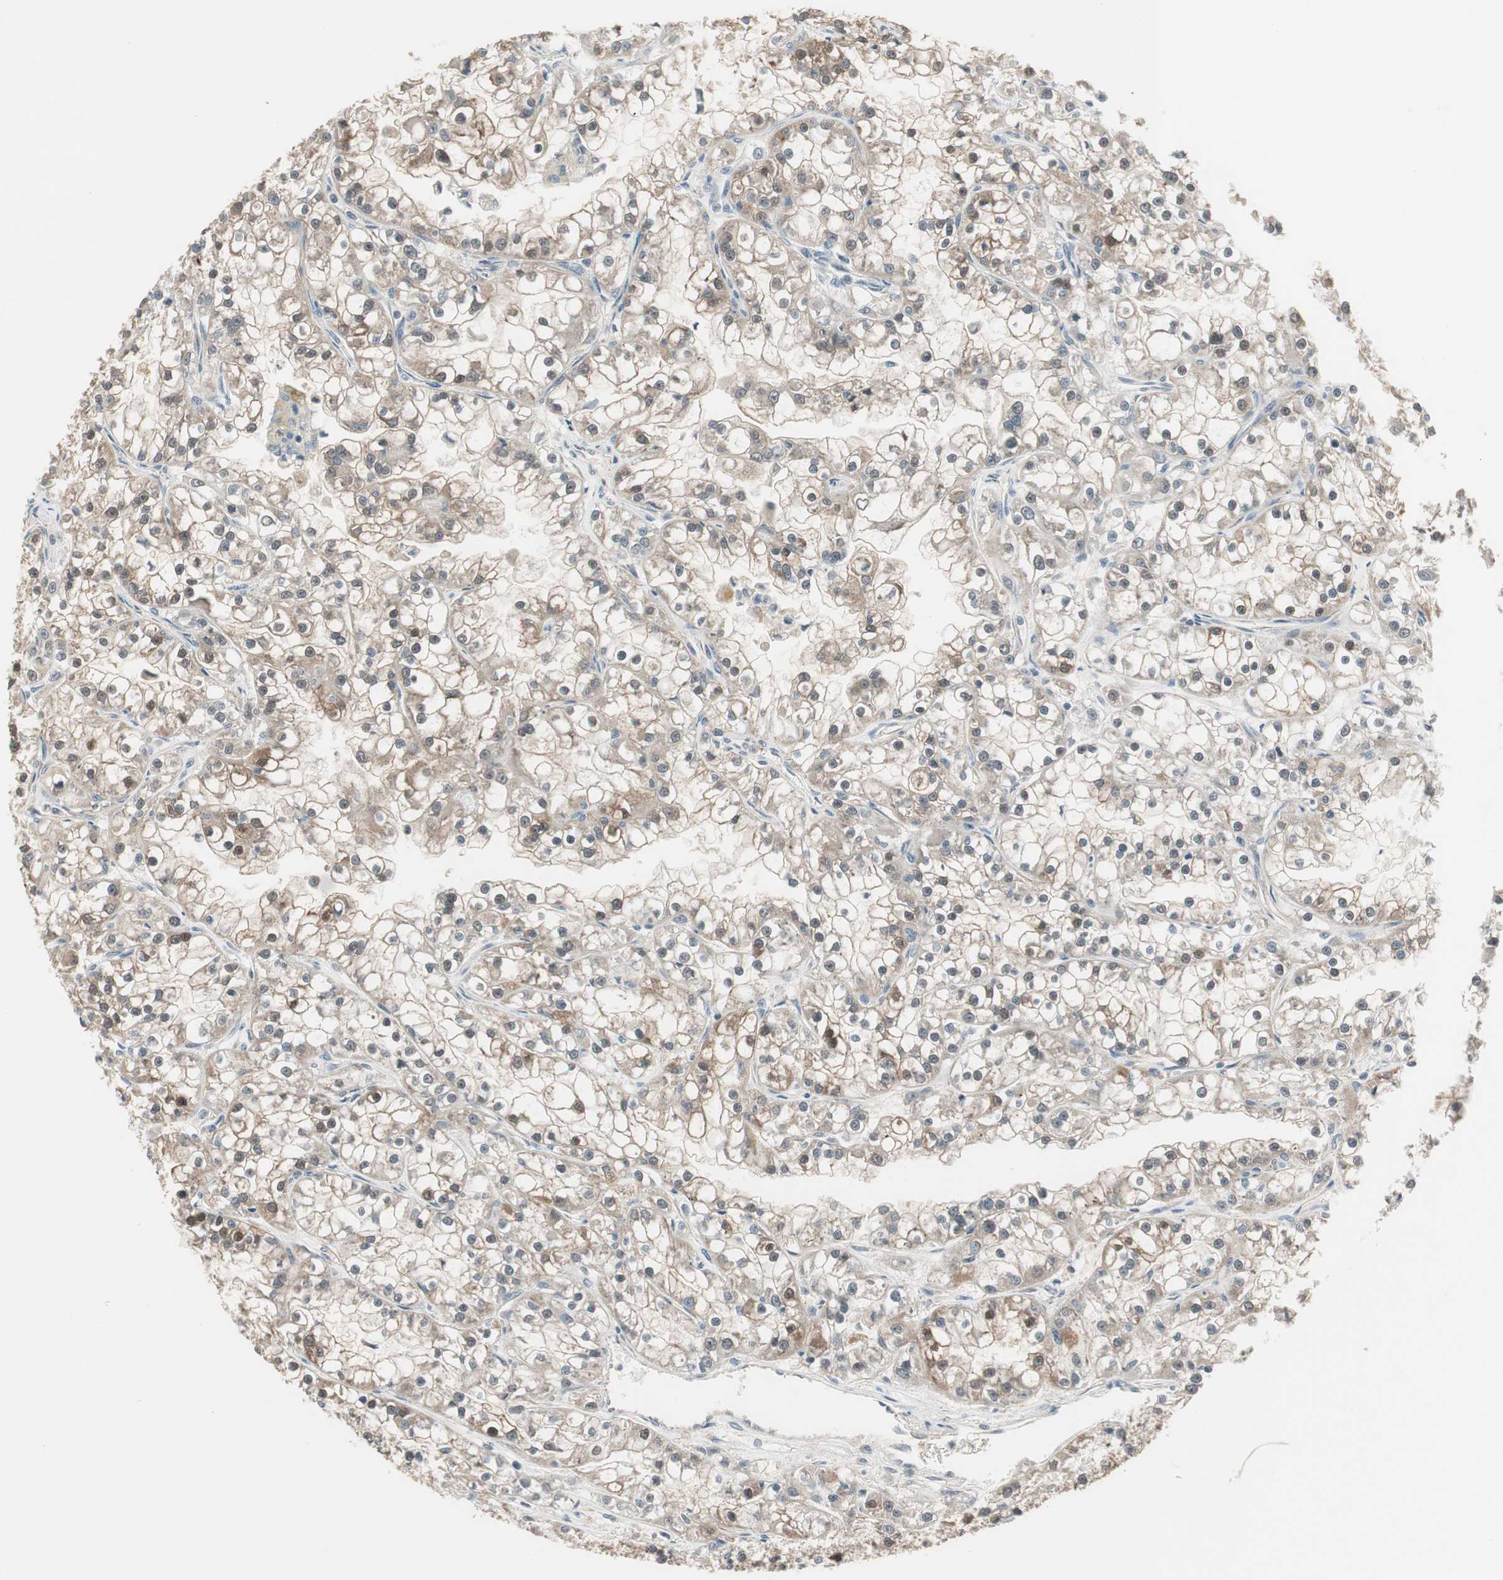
{"staining": {"intensity": "moderate", "quantity": ">75%", "location": "cytoplasmic/membranous,nuclear"}, "tissue": "renal cancer", "cell_type": "Tumor cells", "image_type": "cancer", "snomed": [{"axis": "morphology", "description": "Adenocarcinoma, NOS"}, {"axis": "topography", "description": "Kidney"}], "caption": "Protein staining displays moderate cytoplasmic/membranous and nuclear expression in approximately >75% of tumor cells in renal cancer (adenocarcinoma).", "gene": "PDZK1", "patient": {"sex": "female", "age": 52}}